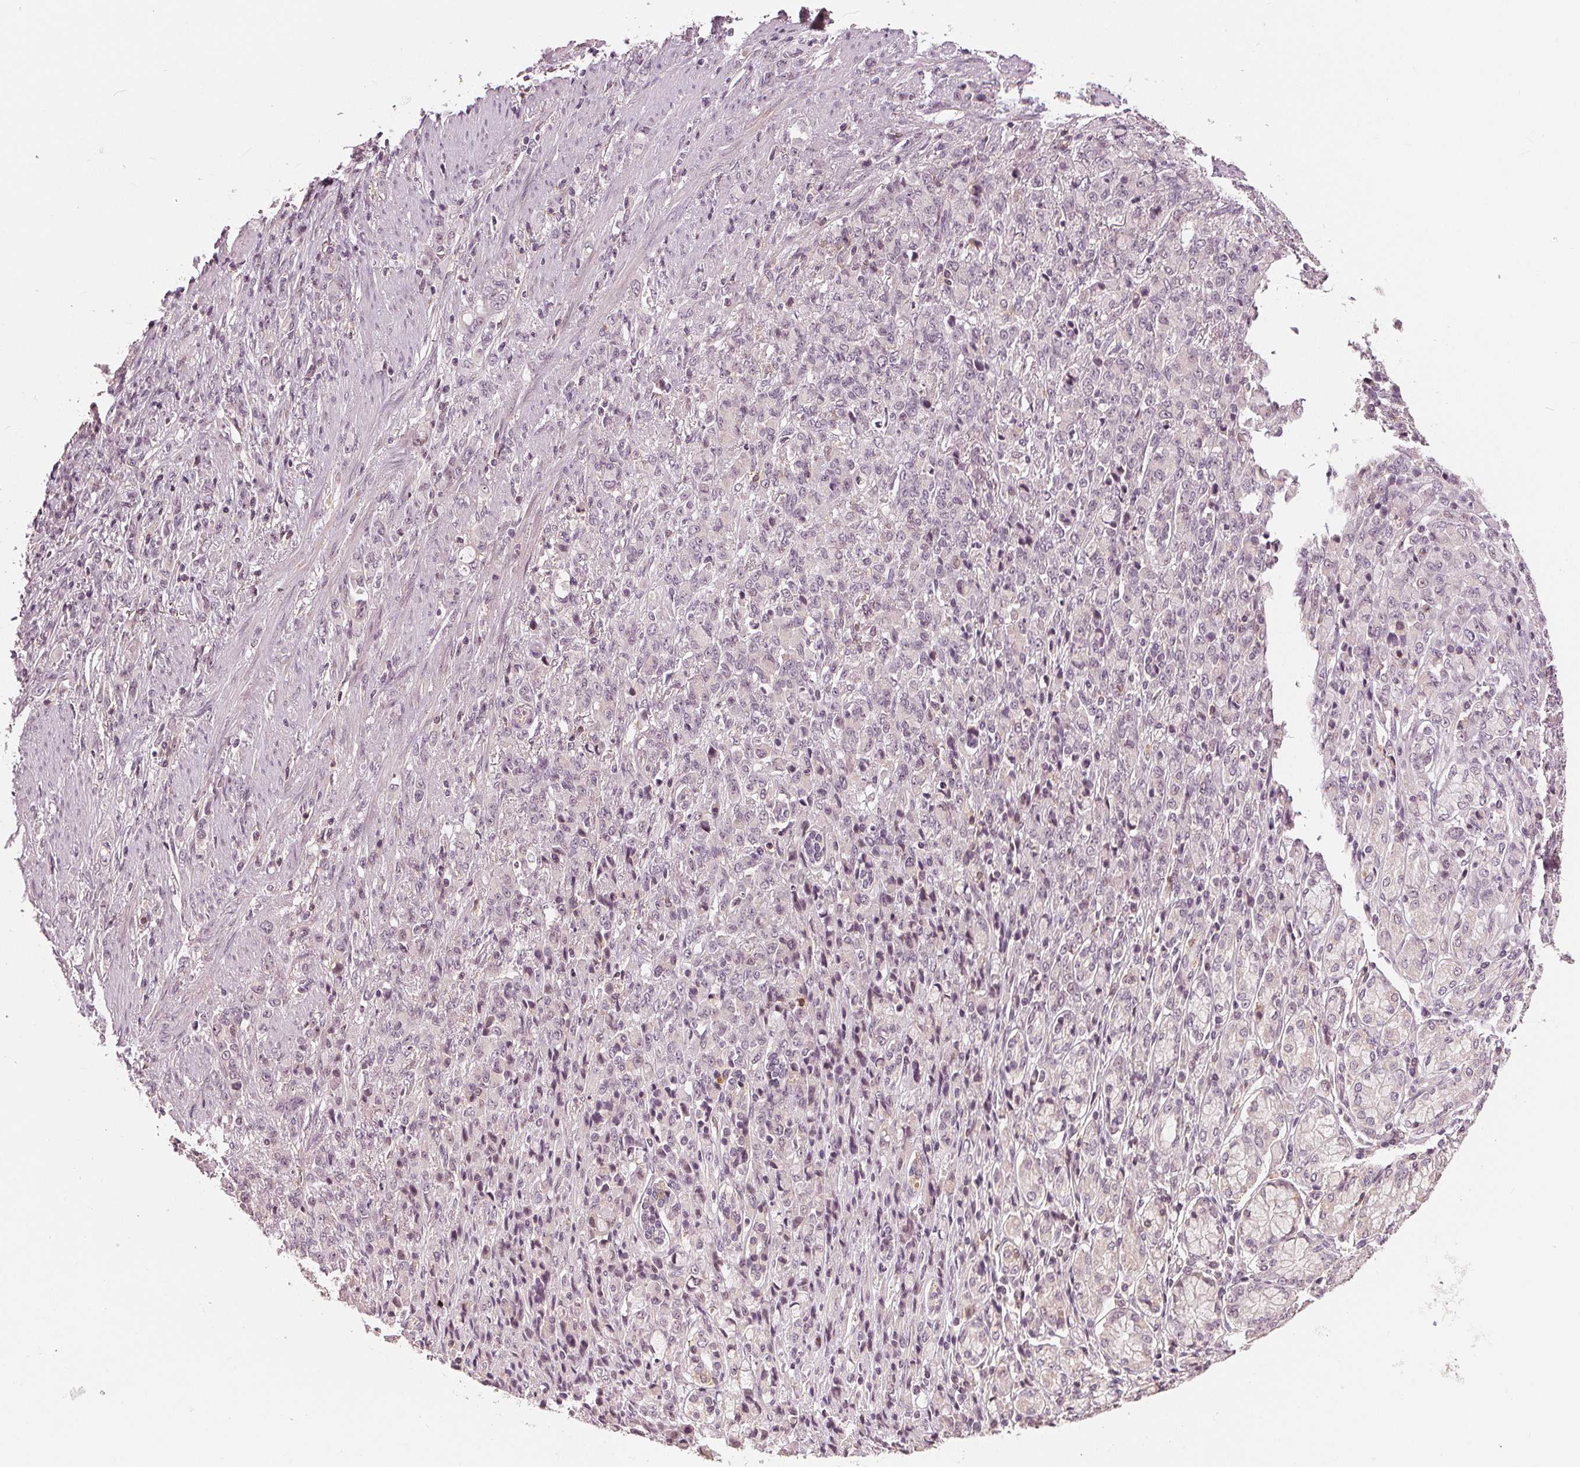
{"staining": {"intensity": "negative", "quantity": "none", "location": "none"}, "tissue": "stomach cancer", "cell_type": "Tumor cells", "image_type": "cancer", "snomed": [{"axis": "morphology", "description": "Adenocarcinoma, NOS"}, {"axis": "topography", "description": "Stomach"}], "caption": "A histopathology image of human stomach cancer is negative for staining in tumor cells. The staining is performed using DAB brown chromogen with nuclei counter-stained in using hematoxylin.", "gene": "SLC34A1", "patient": {"sex": "female", "age": 79}}